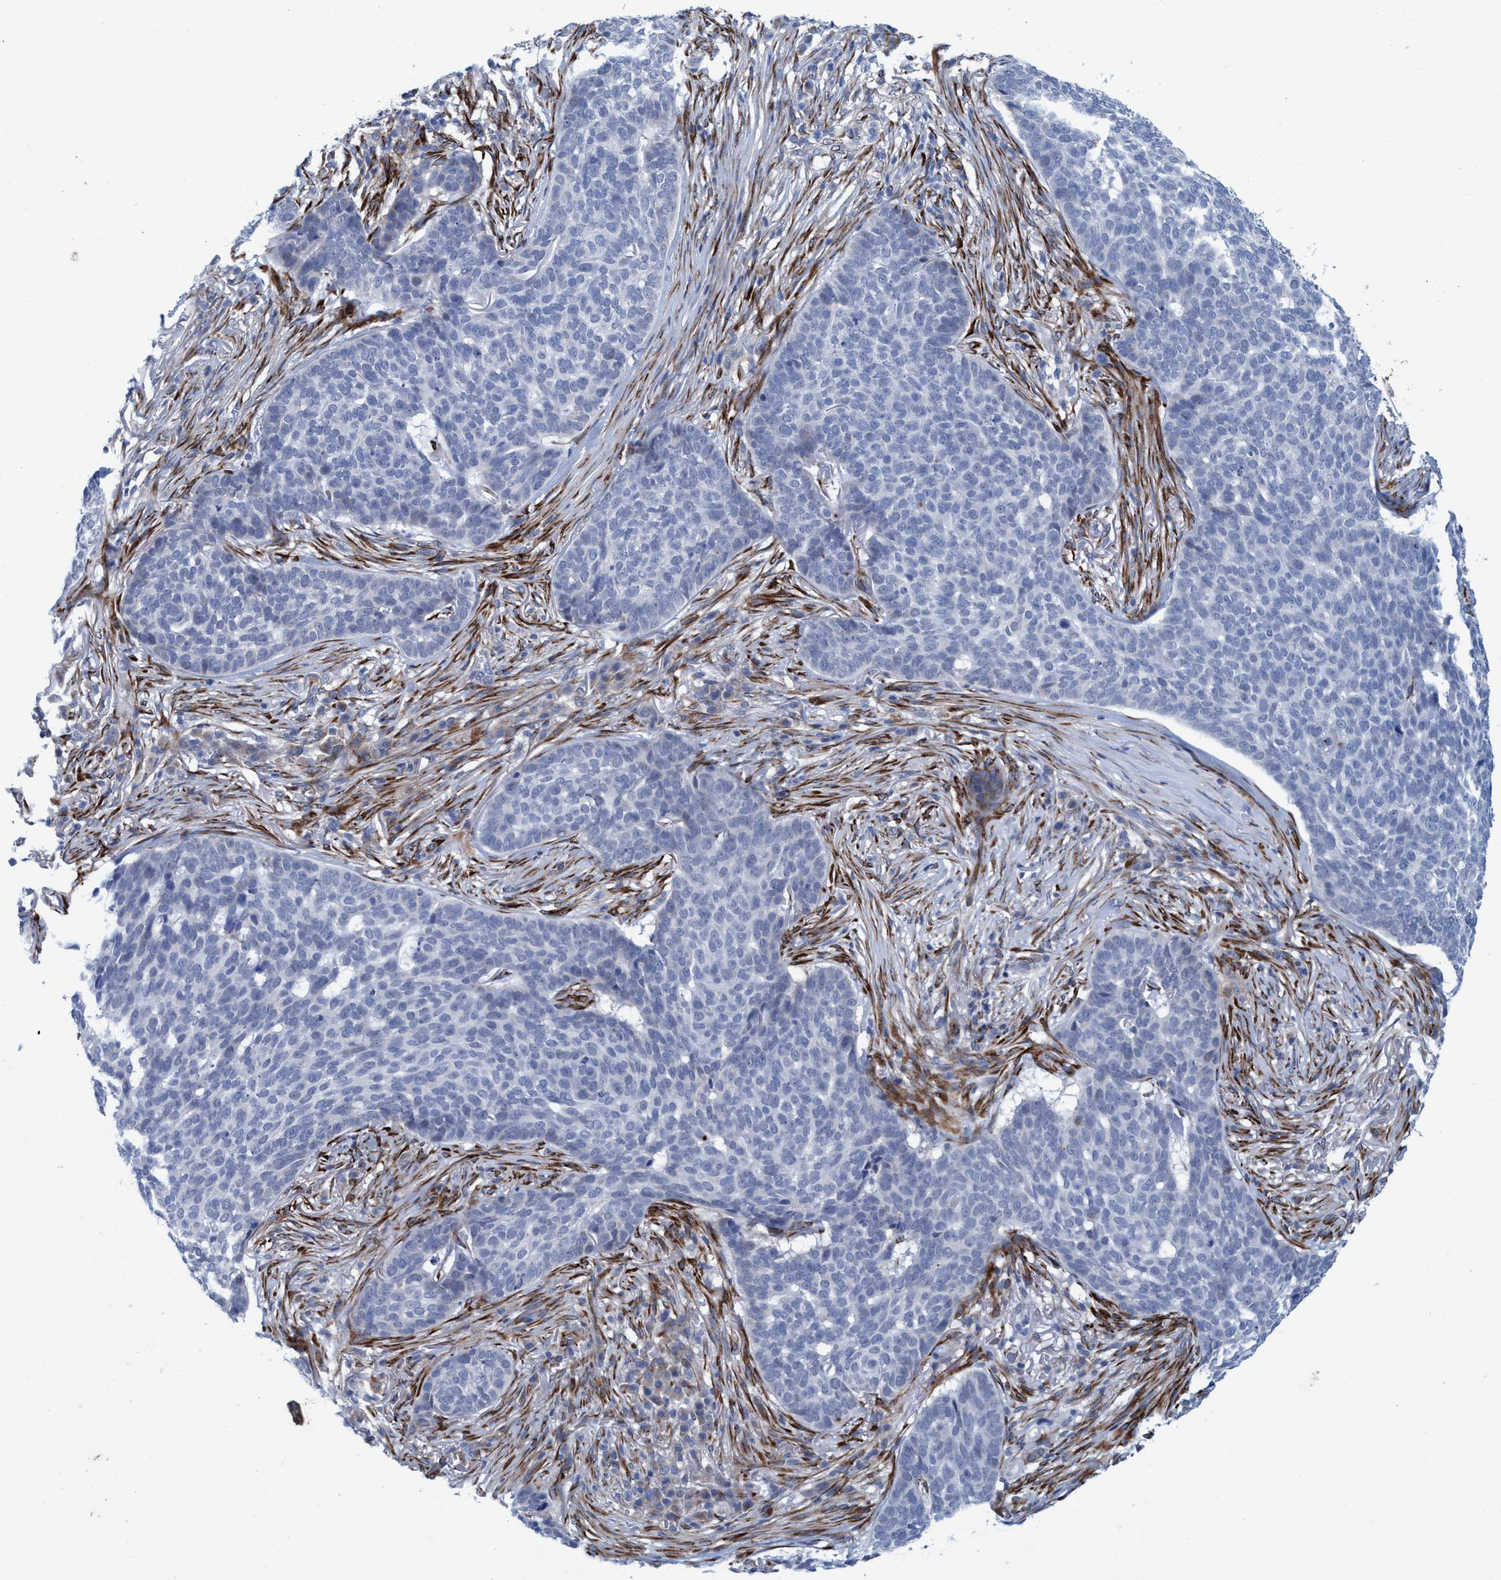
{"staining": {"intensity": "negative", "quantity": "none", "location": "none"}, "tissue": "skin cancer", "cell_type": "Tumor cells", "image_type": "cancer", "snomed": [{"axis": "morphology", "description": "Basal cell carcinoma"}, {"axis": "topography", "description": "Skin"}], "caption": "Immunohistochemistry (IHC) histopathology image of basal cell carcinoma (skin) stained for a protein (brown), which shows no staining in tumor cells. Nuclei are stained in blue.", "gene": "SLC43A2", "patient": {"sex": "male", "age": 85}}